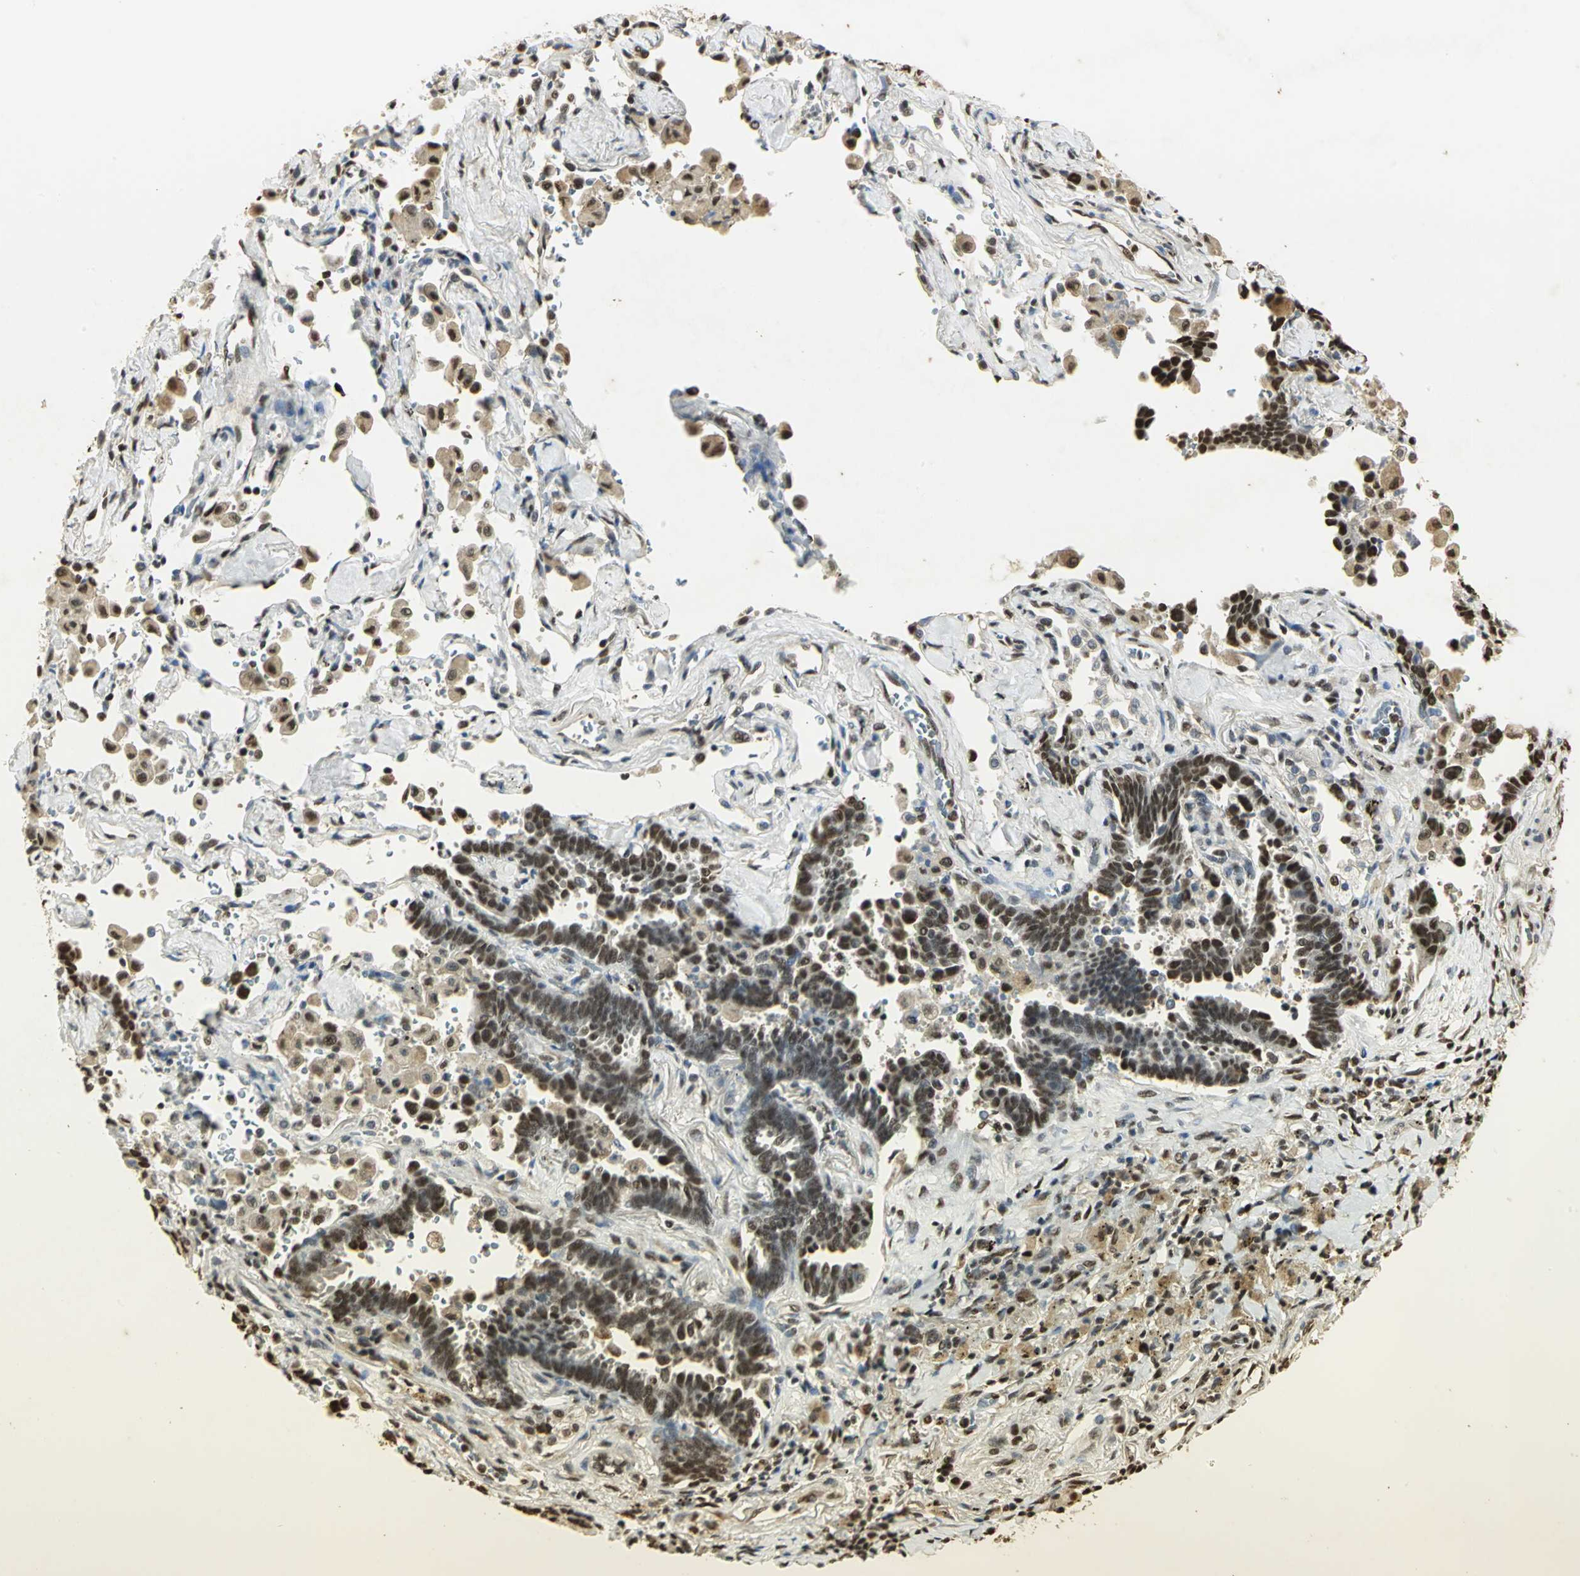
{"staining": {"intensity": "strong", "quantity": ">75%", "location": "nuclear"}, "tissue": "lung cancer", "cell_type": "Tumor cells", "image_type": "cancer", "snomed": [{"axis": "morphology", "description": "Adenocarcinoma, NOS"}, {"axis": "topography", "description": "Lung"}], "caption": "Protein staining of lung adenocarcinoma tissue demonstrates strong nuclear positivity in about >75% of tumor cells.", "gene": "SET", "patient": {"sex": "female", "age": 64}}